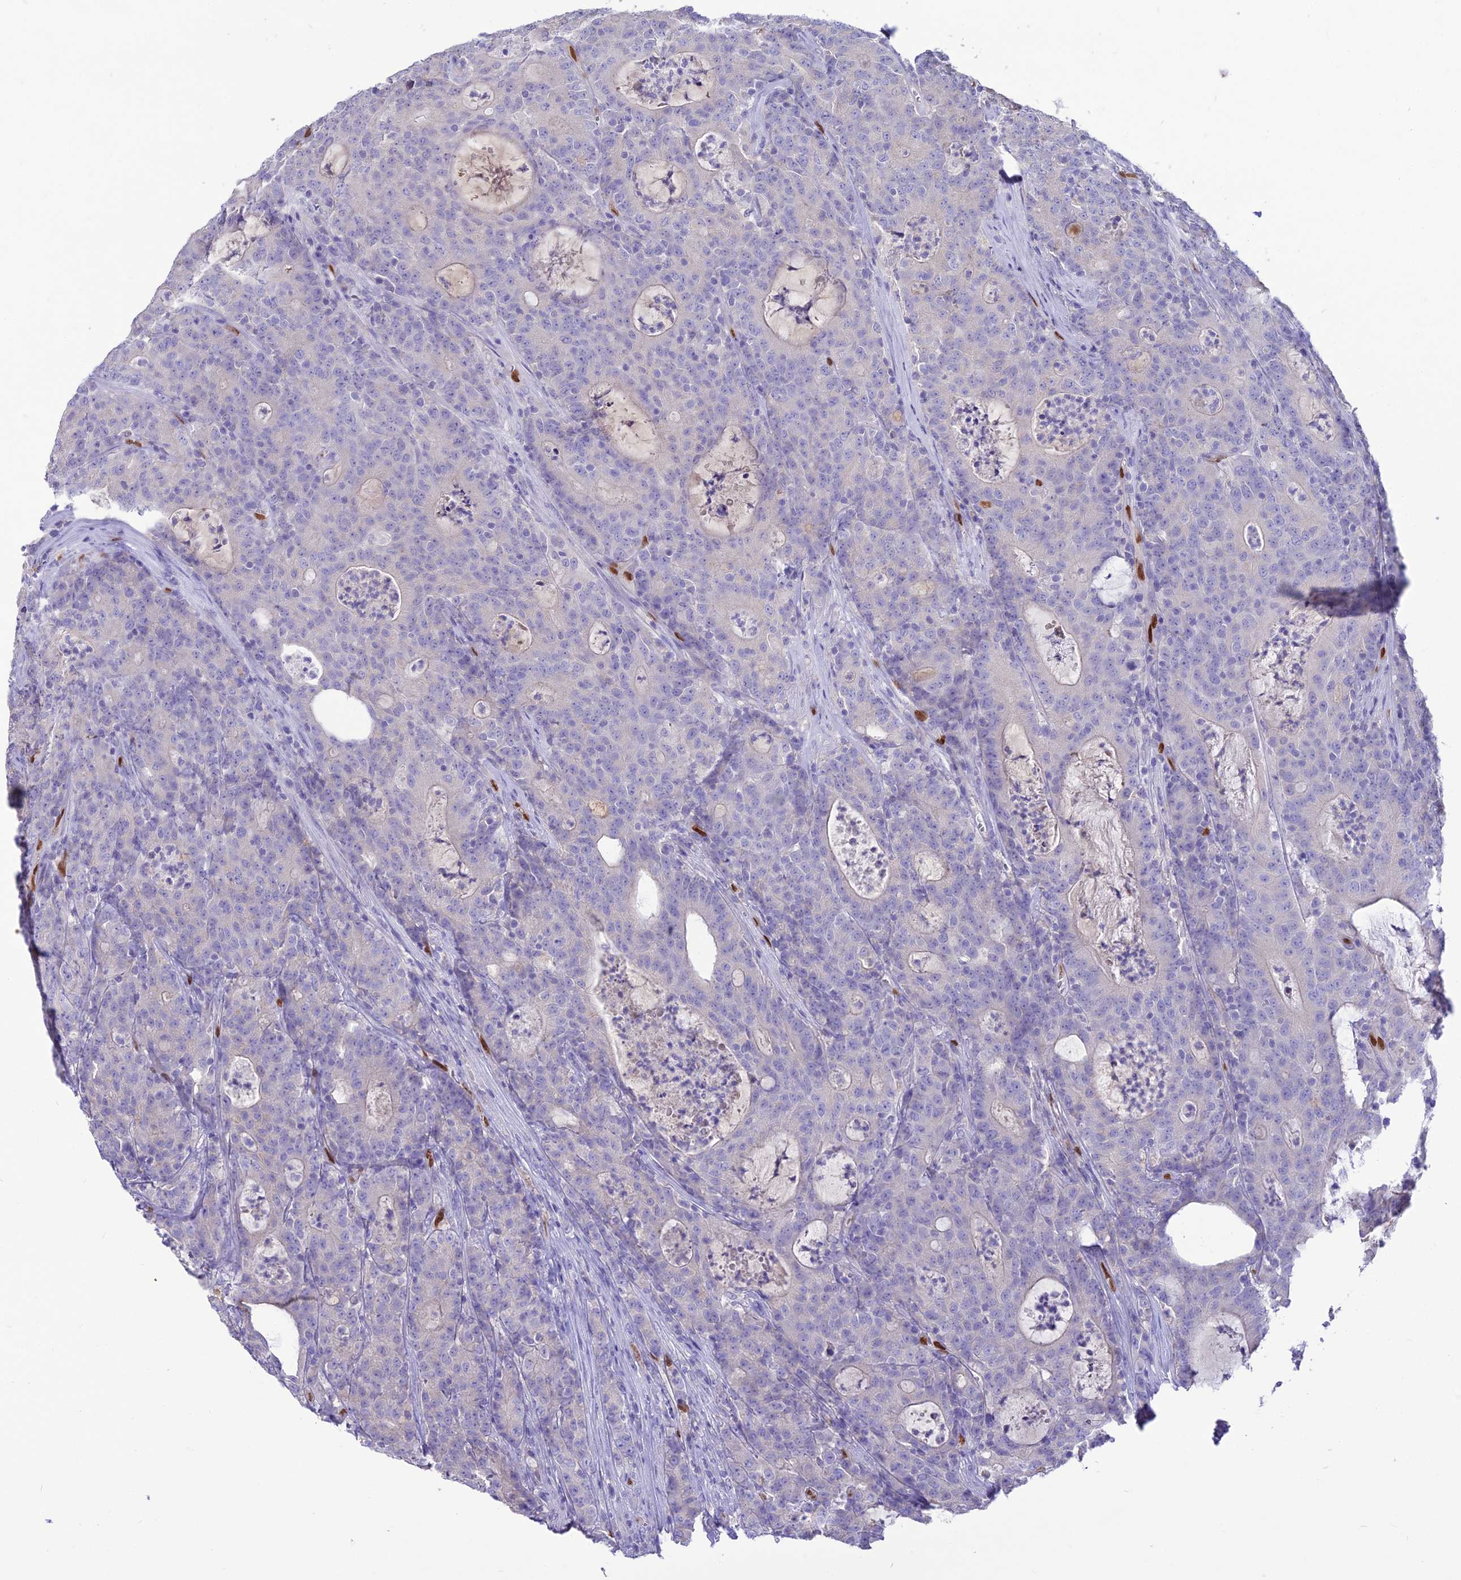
{"staining": {"intensity": "negative", "quantity": "none", "location": "none"}, "tissue": "colorectal cancer", "cell_type": "Tumor cells", "image_type": "cancer", "snomed": [{"axis": "morphology", "description": "Adenocarcinoma, NOS"}, {"axis": "topography", "description": "Colon"}], "caption": "Tumor cells are negative for protein expression in human colorectal cancer (adenocarcinoma).", "gene": "NOVA2", "patient": {"sex": "male", "age": 83}}